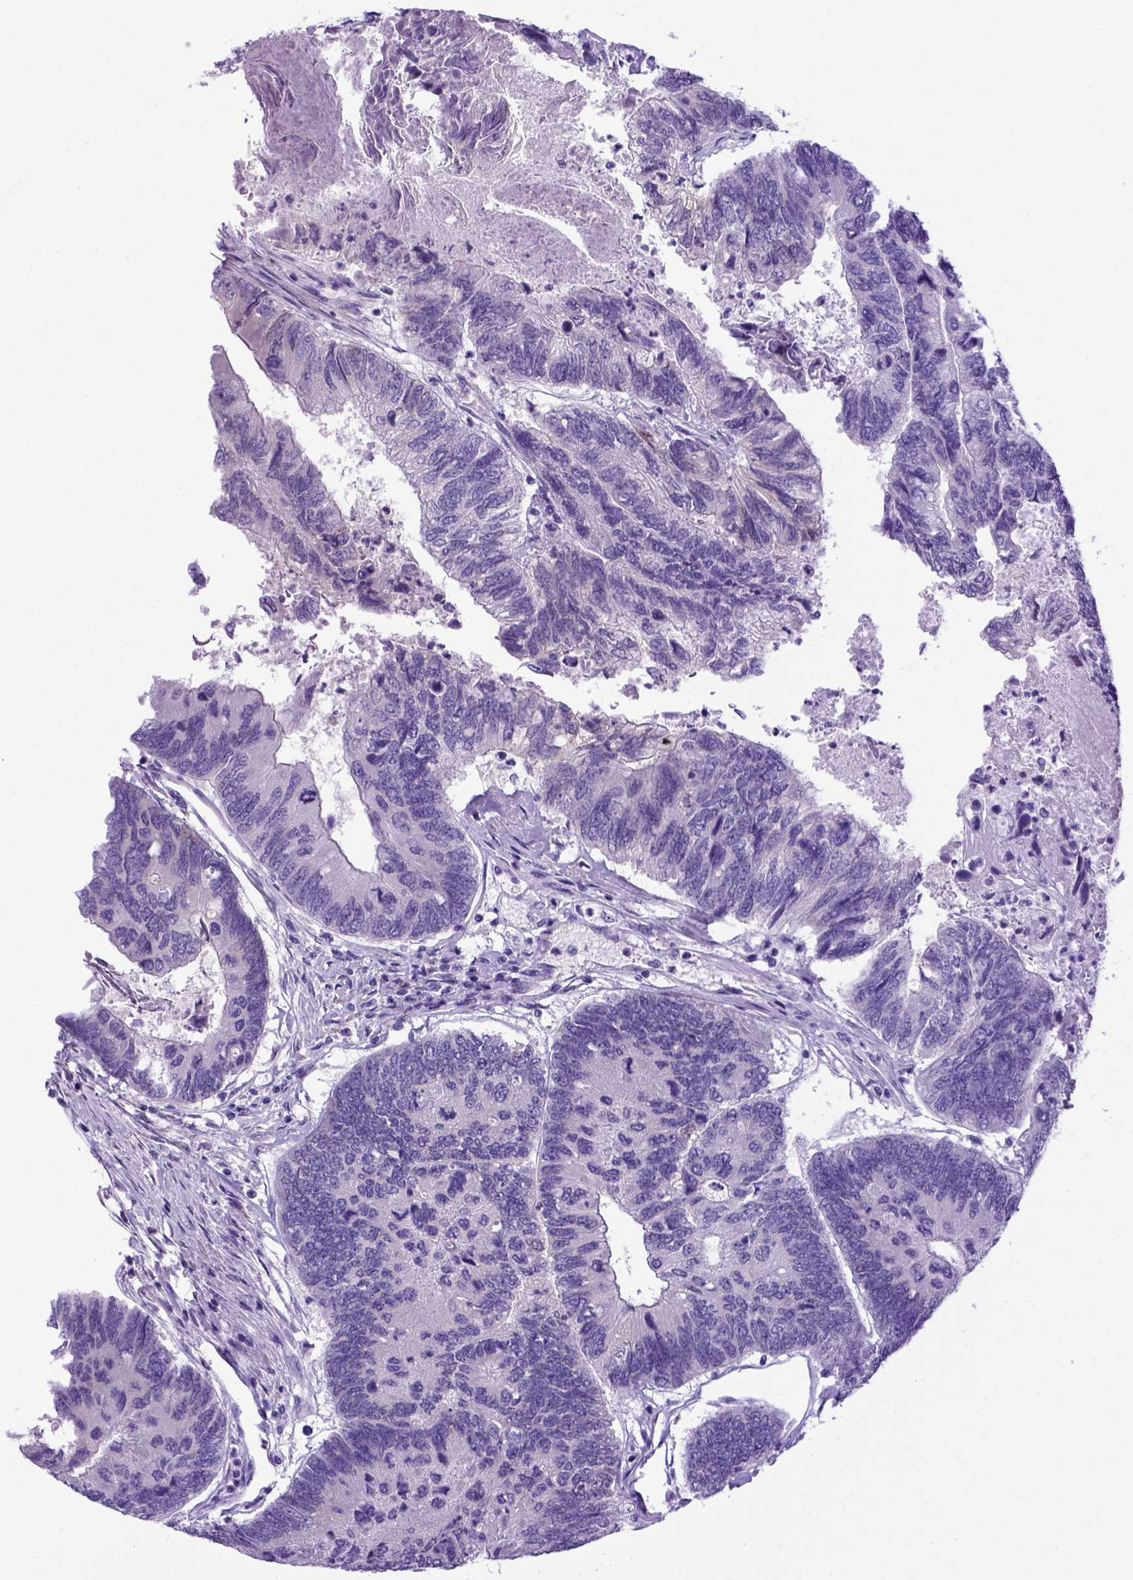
{"staining": {"intensity": "negative", "quantity": "none", "location": "none"}, "tissue": "colorectal cancer", "cell_type": "Tumor cells", "image_type": "cancer", "snomed": [{"axis": "morphology", "description": "Adenocarcinoma, NOS"}, {"axis": "topography", "description": "Colon"}], "caption": "This is an immunohistochemistry (IHC) histopathology image of human colorectal cancer. There is no staining in tumor cells.", "gene": "PTGES", "patient": {"sex": "female", "age": 67}}